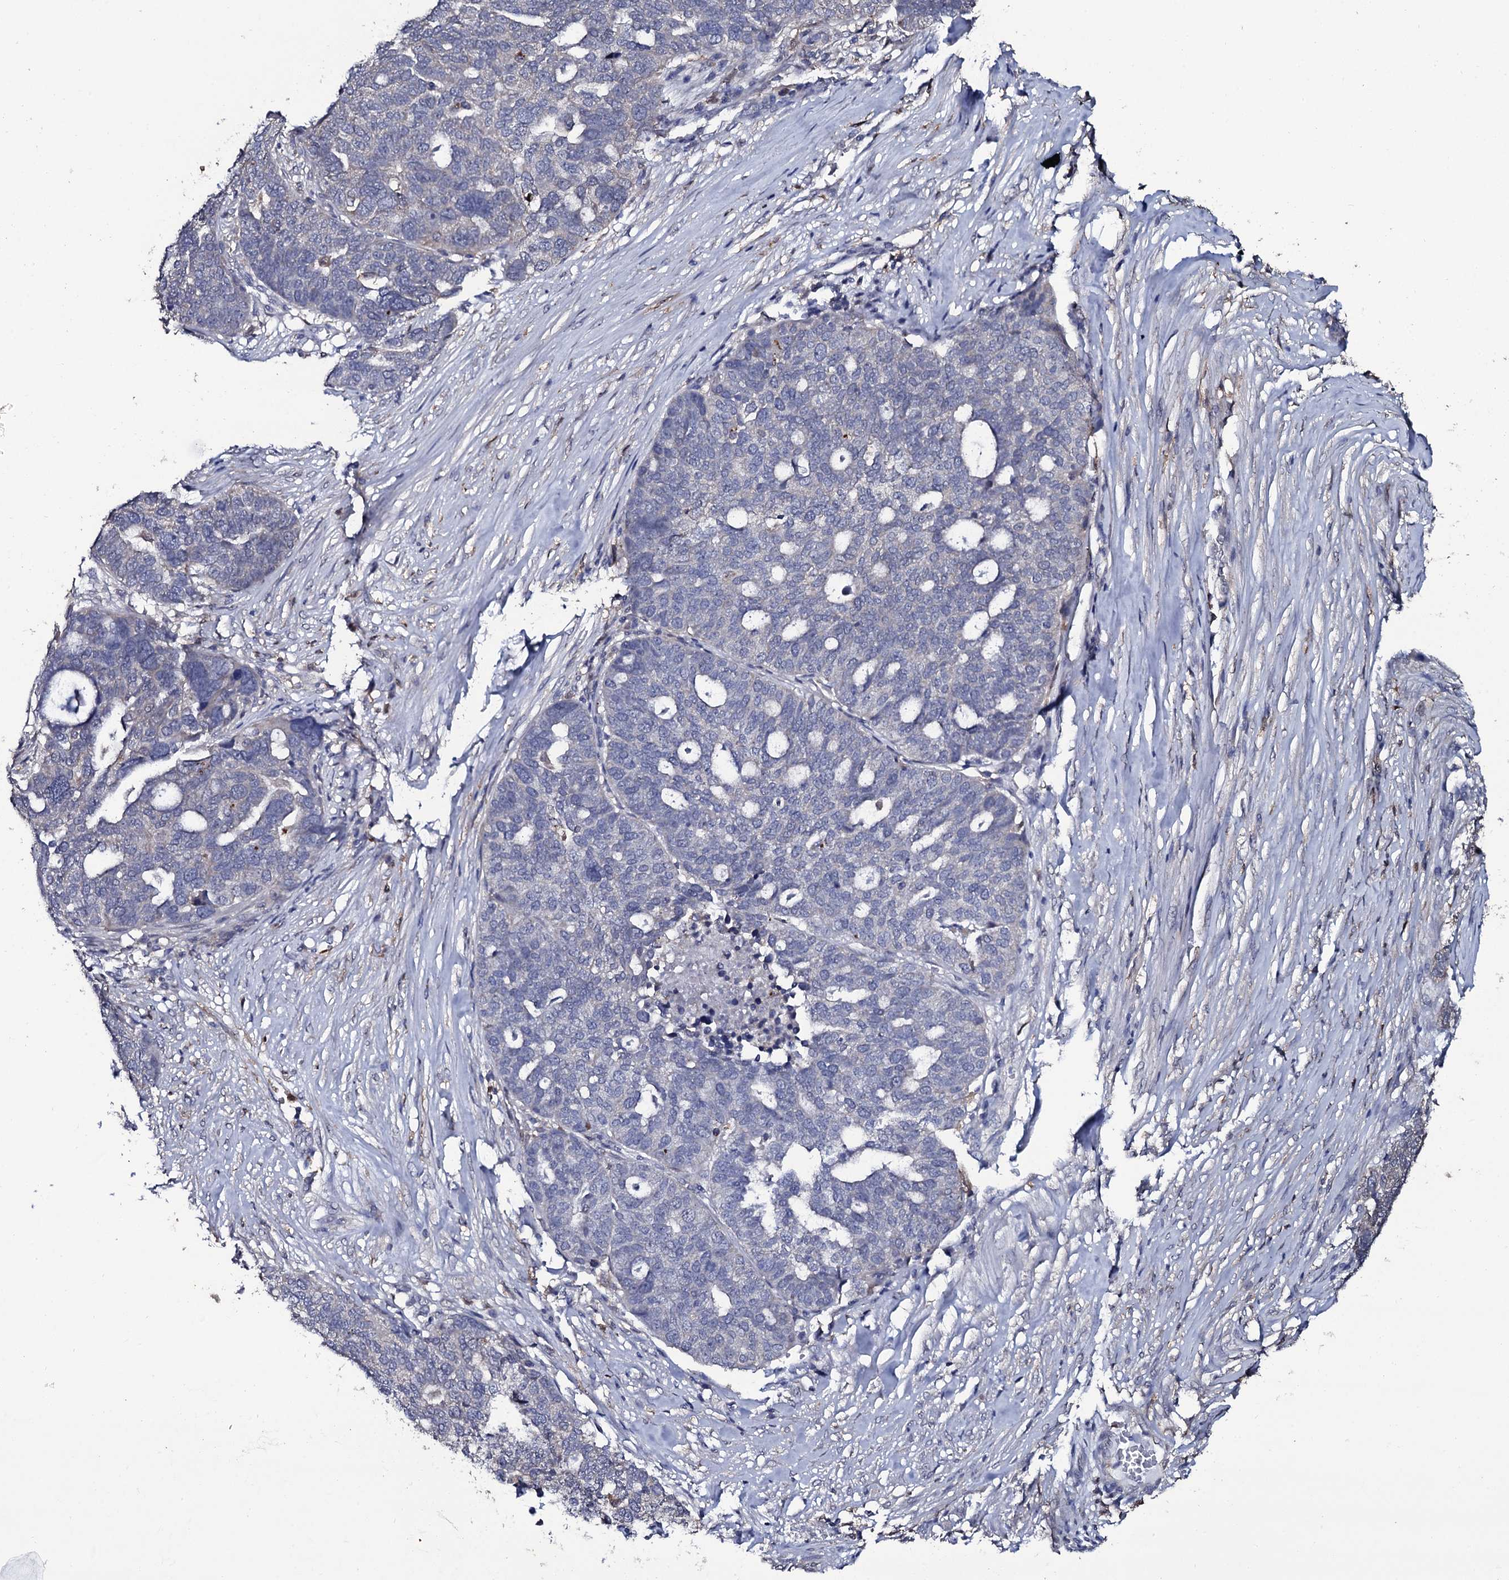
{"staining": {"intensity": "negative", "quantity": "none", "location": "none"}, "tissue": "ovarian cancer", "cell_type": "Tumor cells", "image_type": "cancer", "snomed": [{"axis": "morphology", "description": "Cystadenocarcinoma, serous, NOS"}, {"axis": "topography", "description": "Ovary"}], "caption": "This histopathology image is of ovarian cancer stained with immunohistochemistry (IHC) to label a protein in brown with the nuclei are counter-stained blue. There is no expression in tumor cells.", "gene": "CRYL1", "patient": {"sex": "female", "age": 59}}